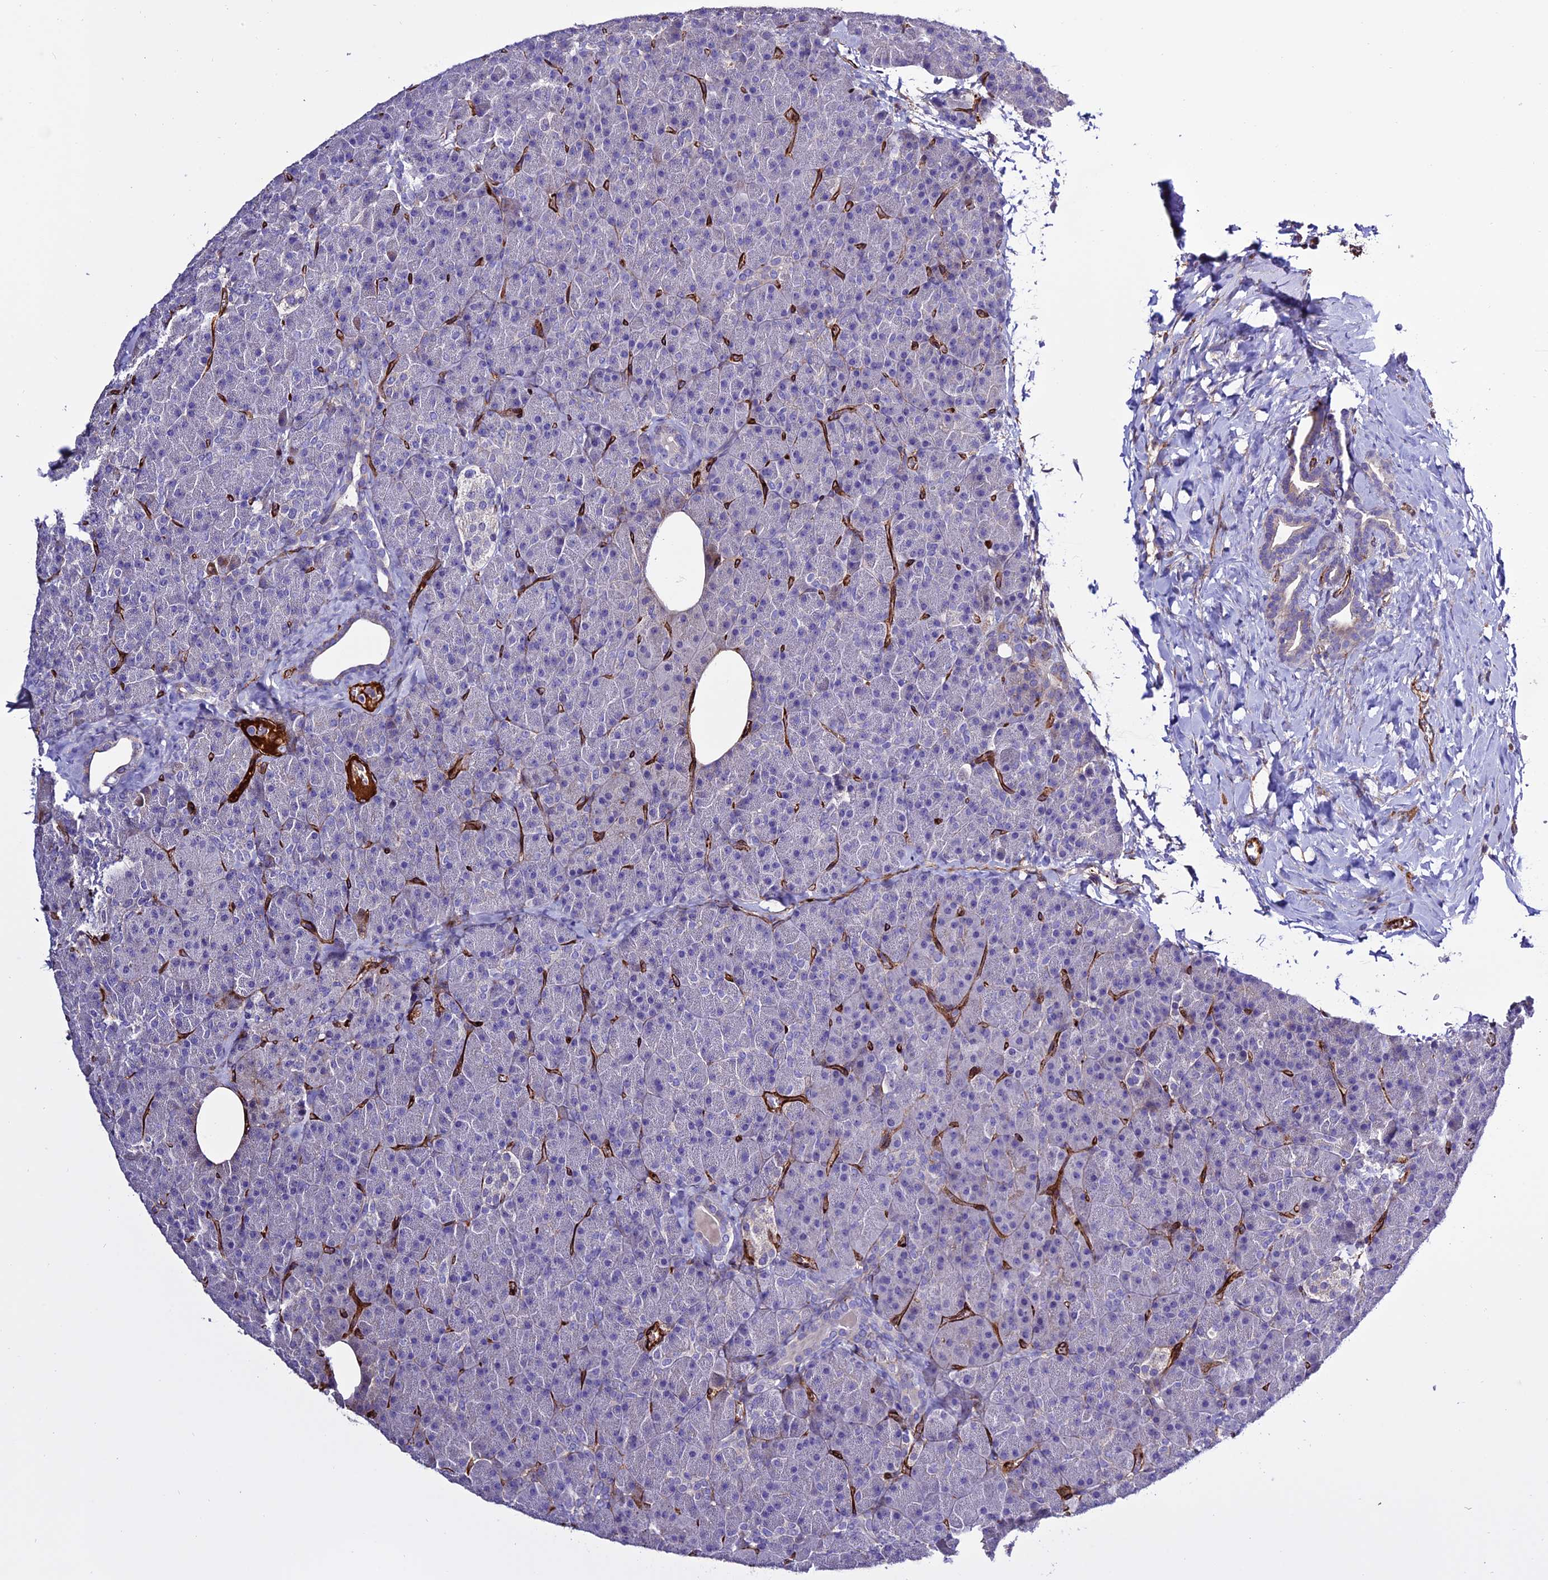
{"staining": {"intensity": "negative", "quantity": "none", "location": "none"}, "tissue": "pancreas", "cell_type": "Exocrine glandular cells", "image_type": "normal", "snomed": [{"axis": "morphology", "description": "Normal tissue, NOS"}, {"axis": "morphology", "description": "Carcinoid, malignant, NOS"}, {"axis": "topography", "description": "Pancreas"}], "caption": "An IHC micrograph of benign pancreas is shown. There is no staining in exocrine glandular cells of pancreas.", "gene": "REX1BD", "patient": {"sex": "female", "age": 35}}